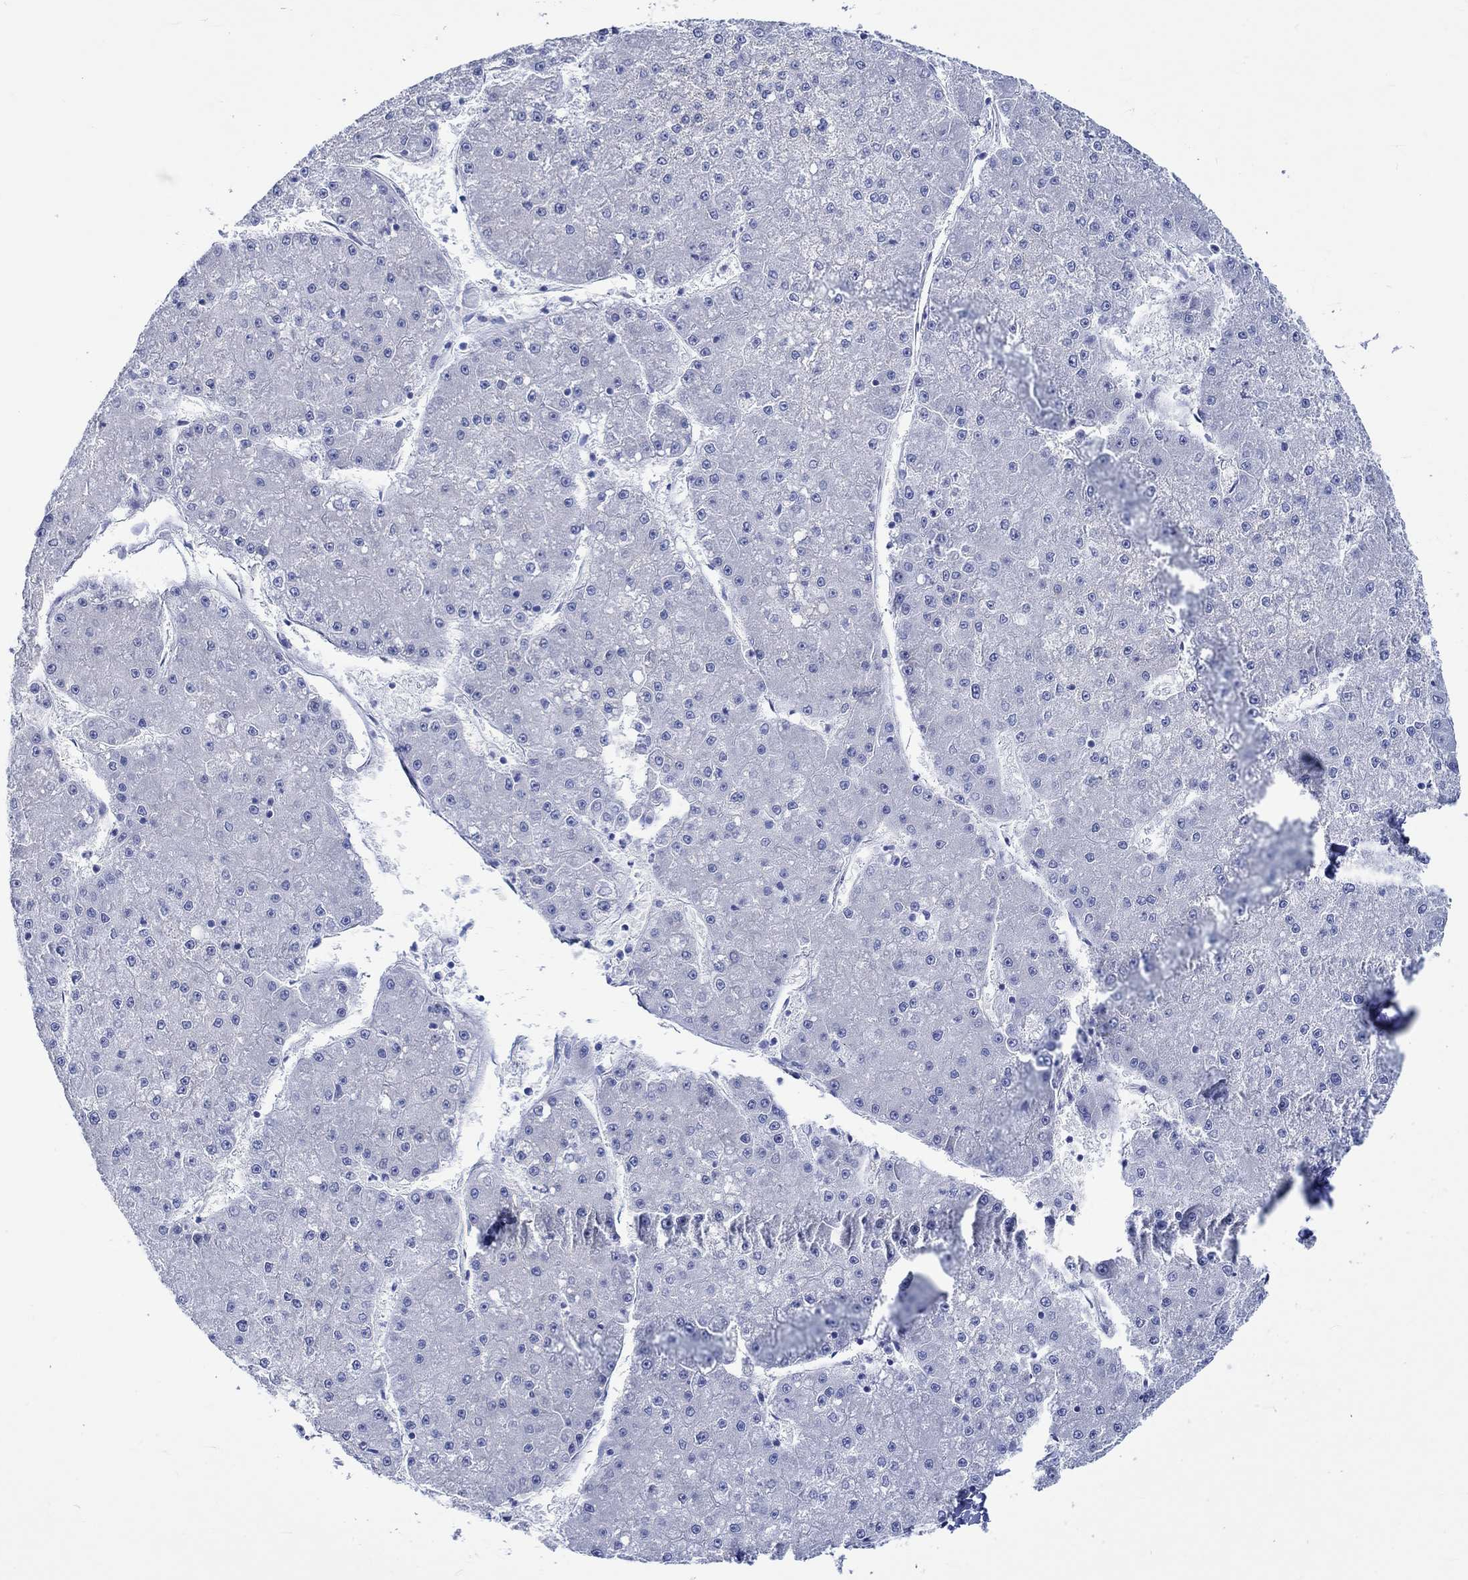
{"staining": {"intensity": "negative", "quantity": "none", "location": "none"}, "tissue": "liver cancer", "cell_type": "Tumor cells", "image_type": "cancer", "snomed": [{"axis": "morphology", "description": "Carcinoma, Hepatocellular, NOS"}, {"axis": "topography", "description": "Liver"}], "caption": "IHC photomicrograph of human liver cancer stained for a protein (brown), which exhibits no positivity in tumor cells. (Brightfield microscopy of DAB immunohistochemistry at high magnification).", "gene": "KLHL33", "patient": {"sex": "male", "age": 73}}